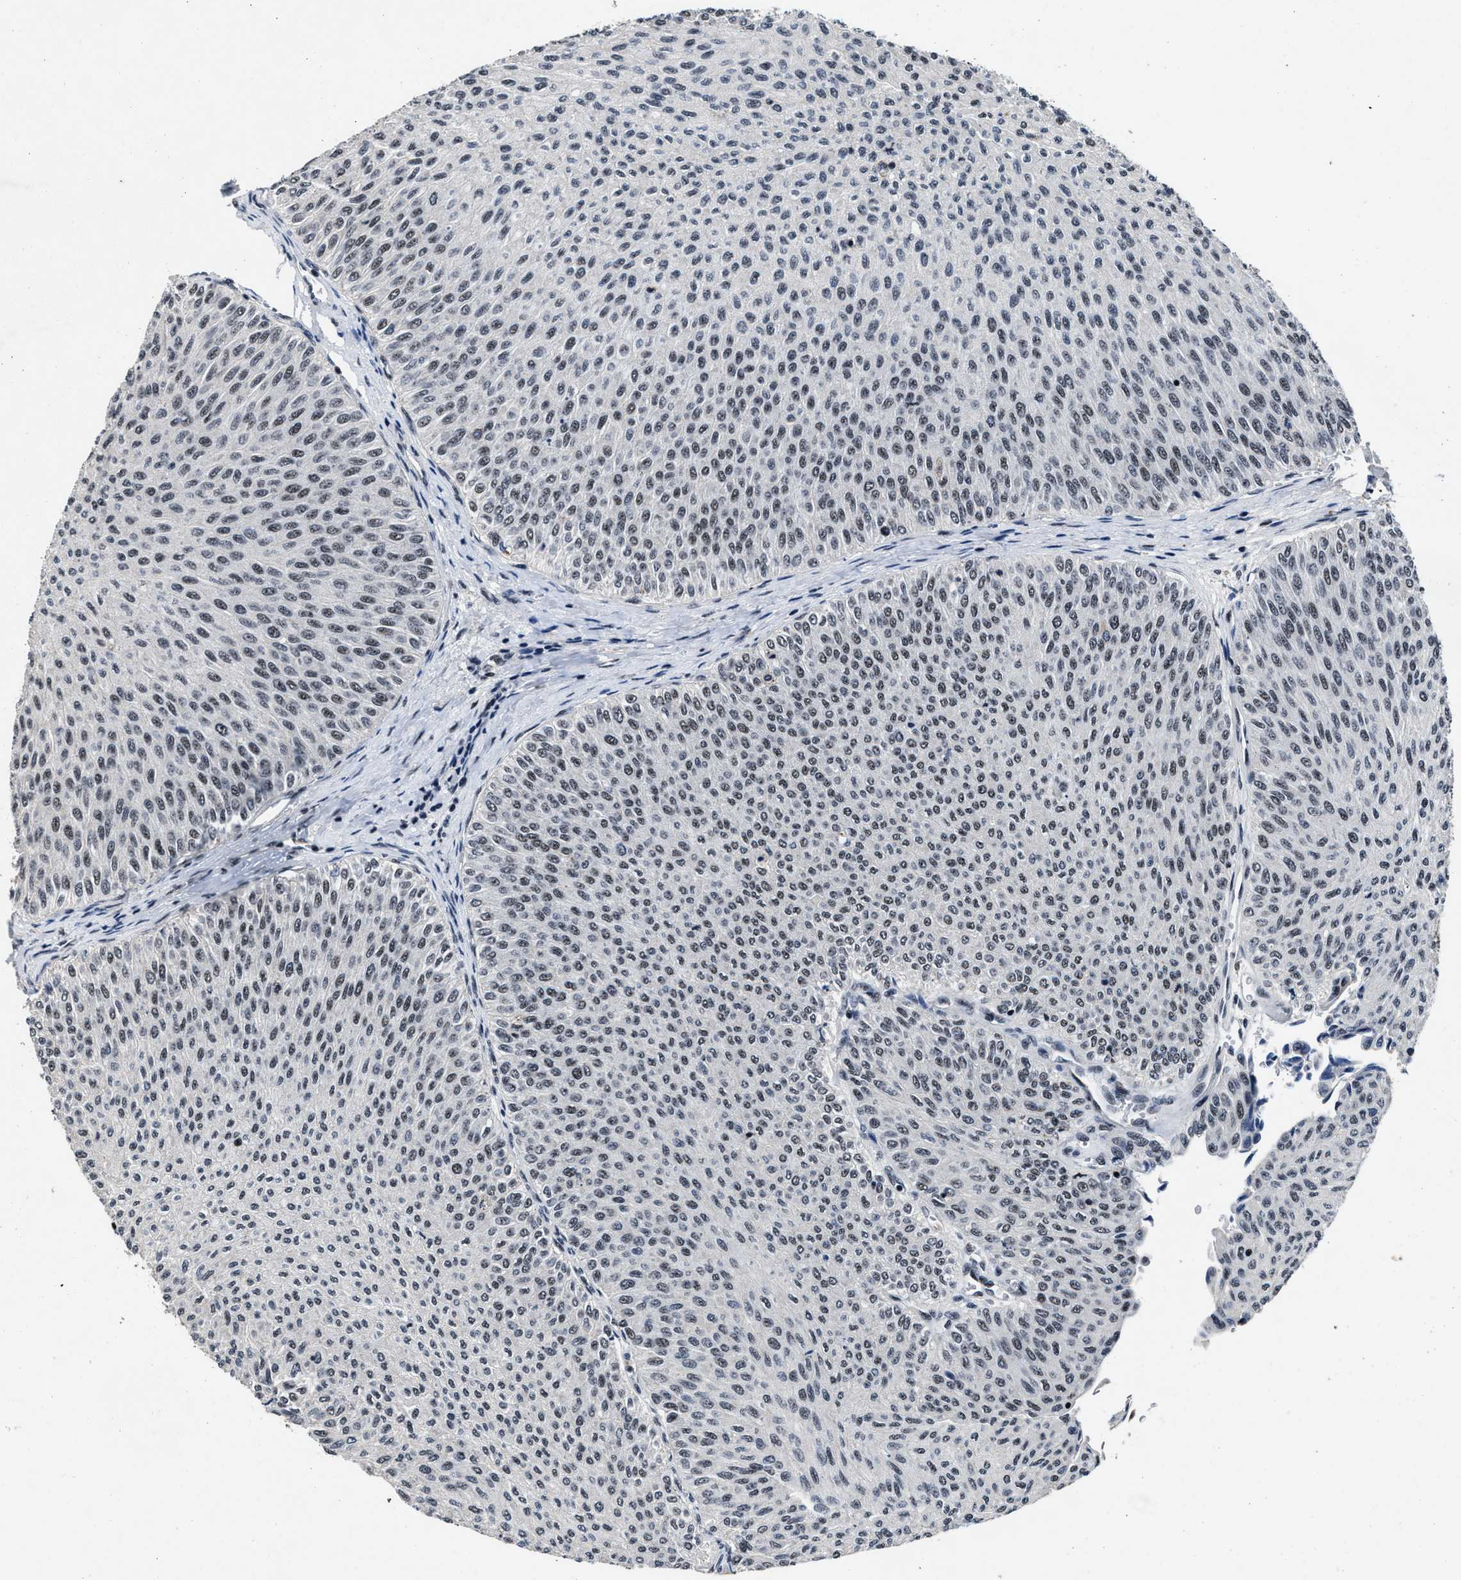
{"staining": {"intensity": "weak", "quantity": ">75%", "location": "nuclear"}, "tissue": "urothelial cancer", "cell_type": "Tumor cells", "image_type": "cancer", "snomed": [{"axis": "morphology", "description": "Urothelial carcinoma, Low grade"}, {"axis": "topography", "description": "Urinary bladder"}], "caption": "IHC (DAB (3,3'-diaminobenzidine)) staining of urothelial carcinoma (low-grade) demonstrates weak nuclear protein staining in approximately >75% of tumor cells.", "gene": "ZNF233", "patient": {"sex": "male", "age": 78}}